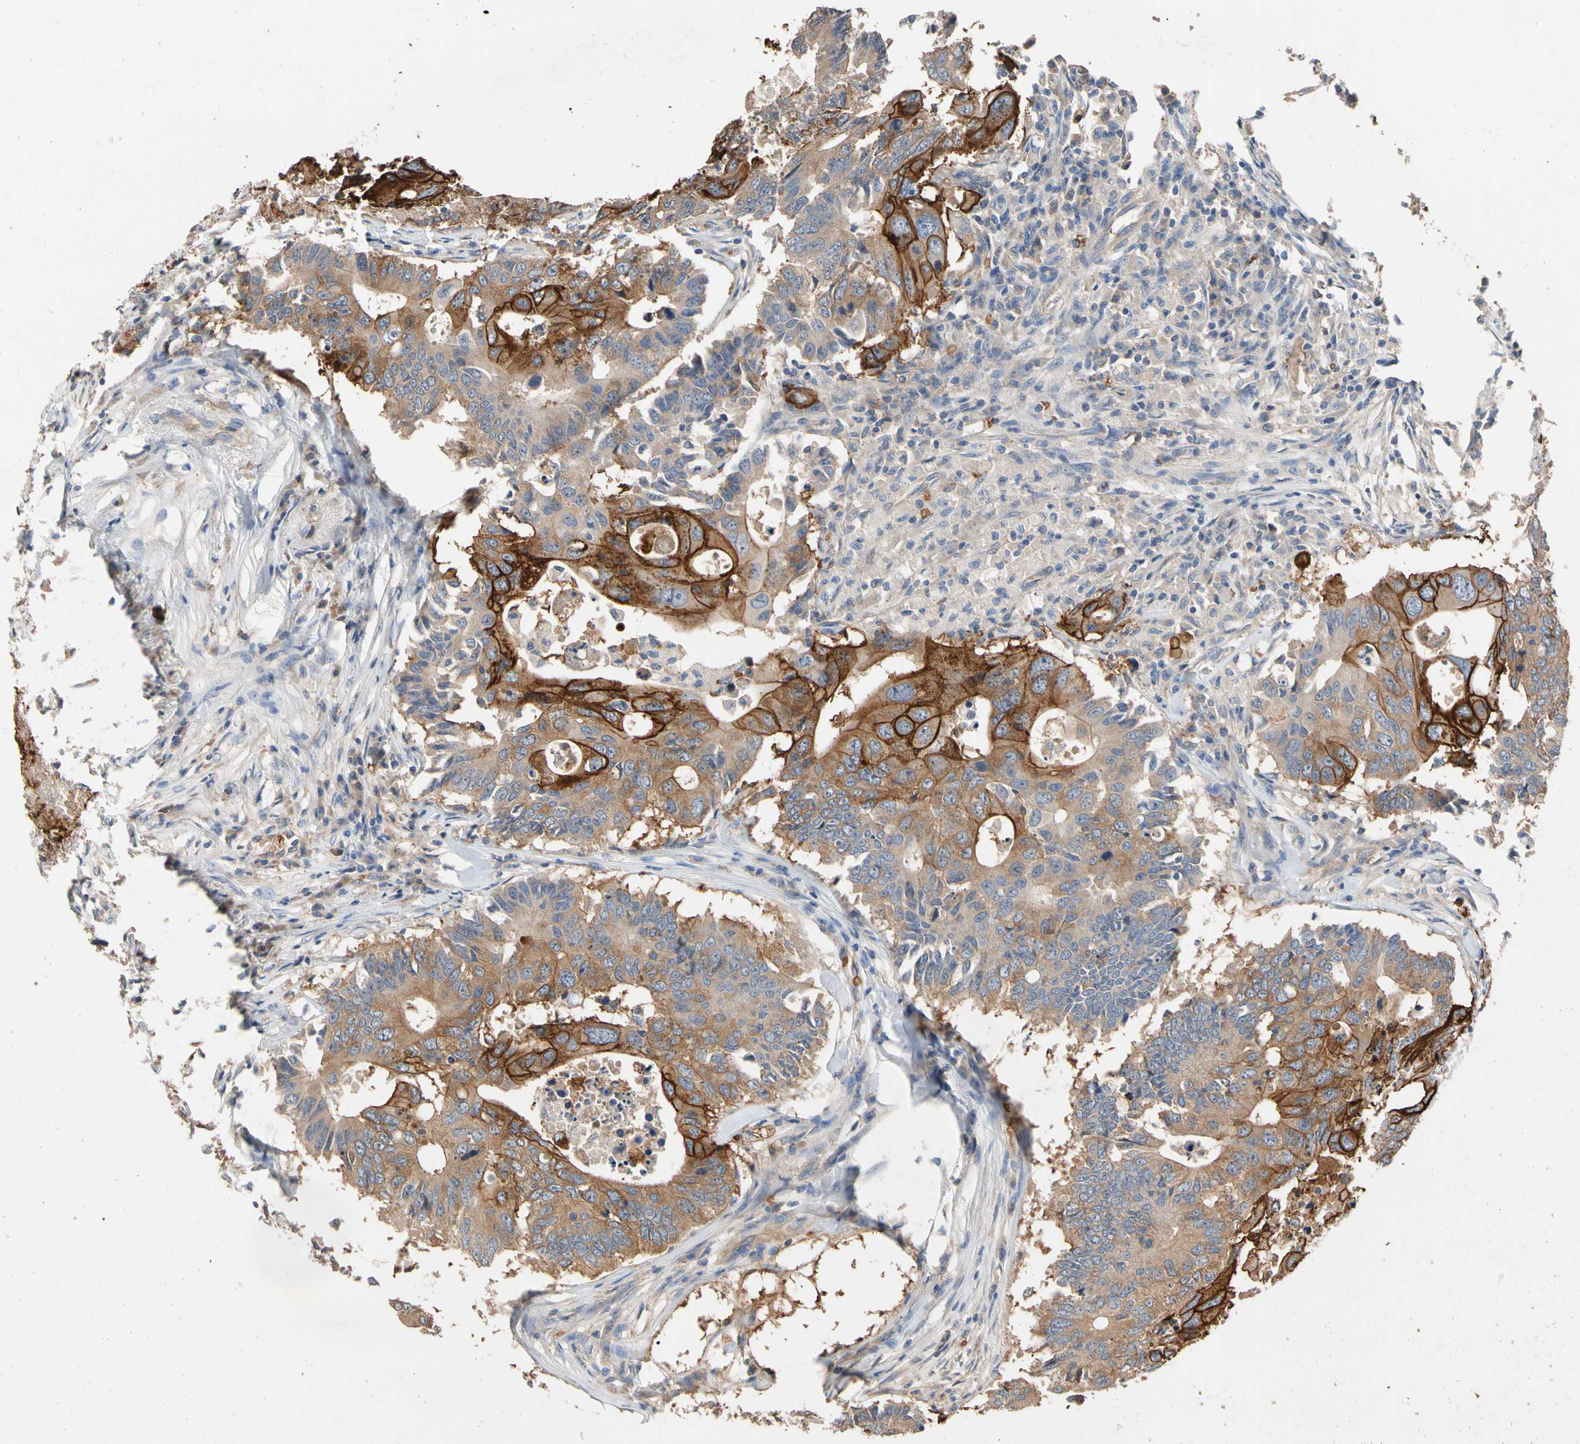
{"staining": {"intensity": "strong", "quantity": "25%-75%", "location": "cytoplasmic/membranous"}, "tissue": "colorectal cancer", "cell_type": "Tumor cells", "image_type": "cancer", "snomed": [{"axis": "morphology", "description": "Adenocarcinoma, NOS"}, {"axis": "topography", "description": "Colon"}], "caption": "Adenocarcinoma (colorectal) was stained to show a protein in brown. There is high levels of strong cytoplasmic/membranous staining in approximately 25%-75% of tumor cells.", "gene": "RIOK2", "patient": {"sex": "male", "age": 71}}